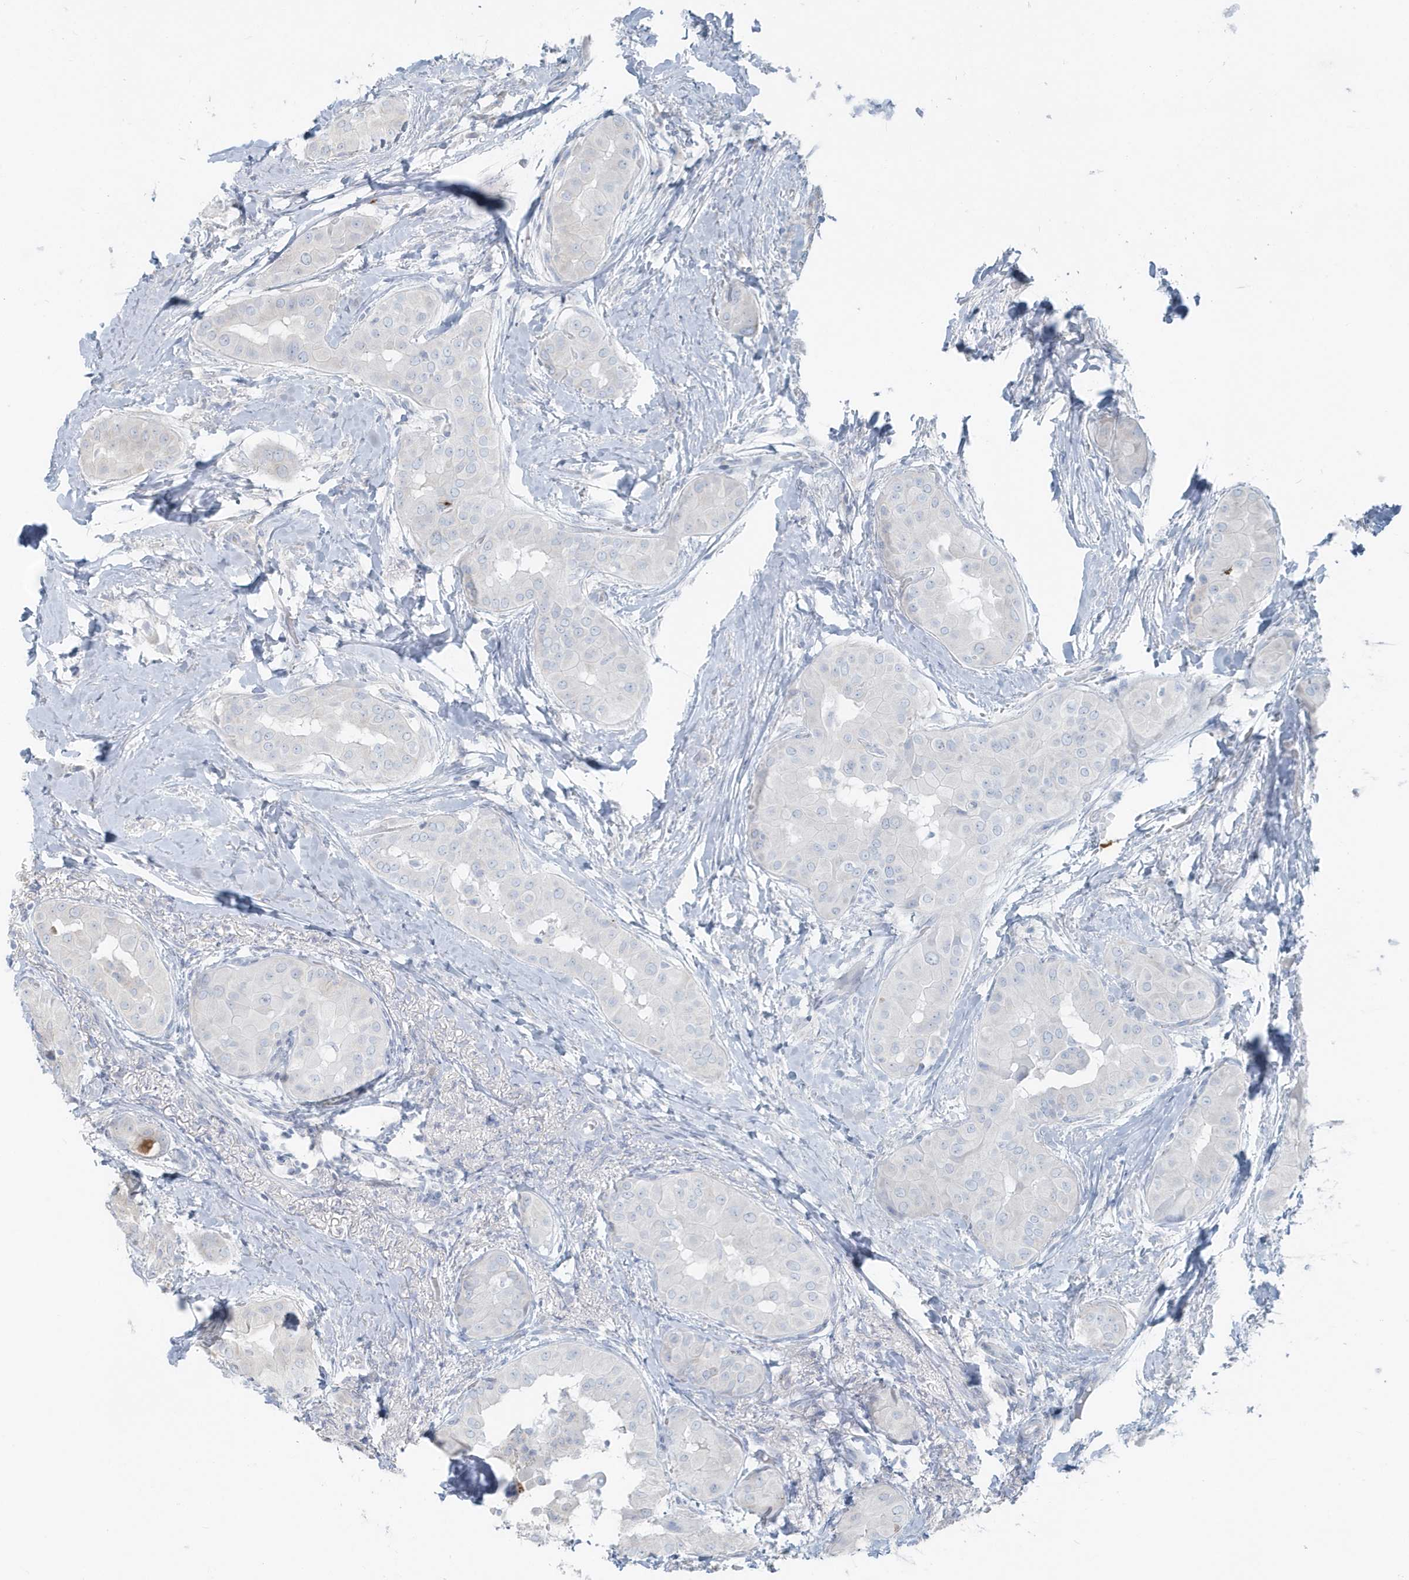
{"staining": {"intensity": "negative", "quantity": "none", "location": "none"}, "tissue": "thyroid cancer", "cell_type": "Tumor cells", "image_type": "cancer", "snomed": [{"axis": "morphology", "description": "Papillary adenocarcinoma, NOS"}, {"axis": "topography", "description": "Thyroid gland"}], "caption": "High power microscopy image of an IHC photomicrograph of papillary adenocarcinoma (thyroid), revealing no significant expression in tumor cells.", "gene": "CCNJ", "patient": {"sex": "male", "age": 33}}